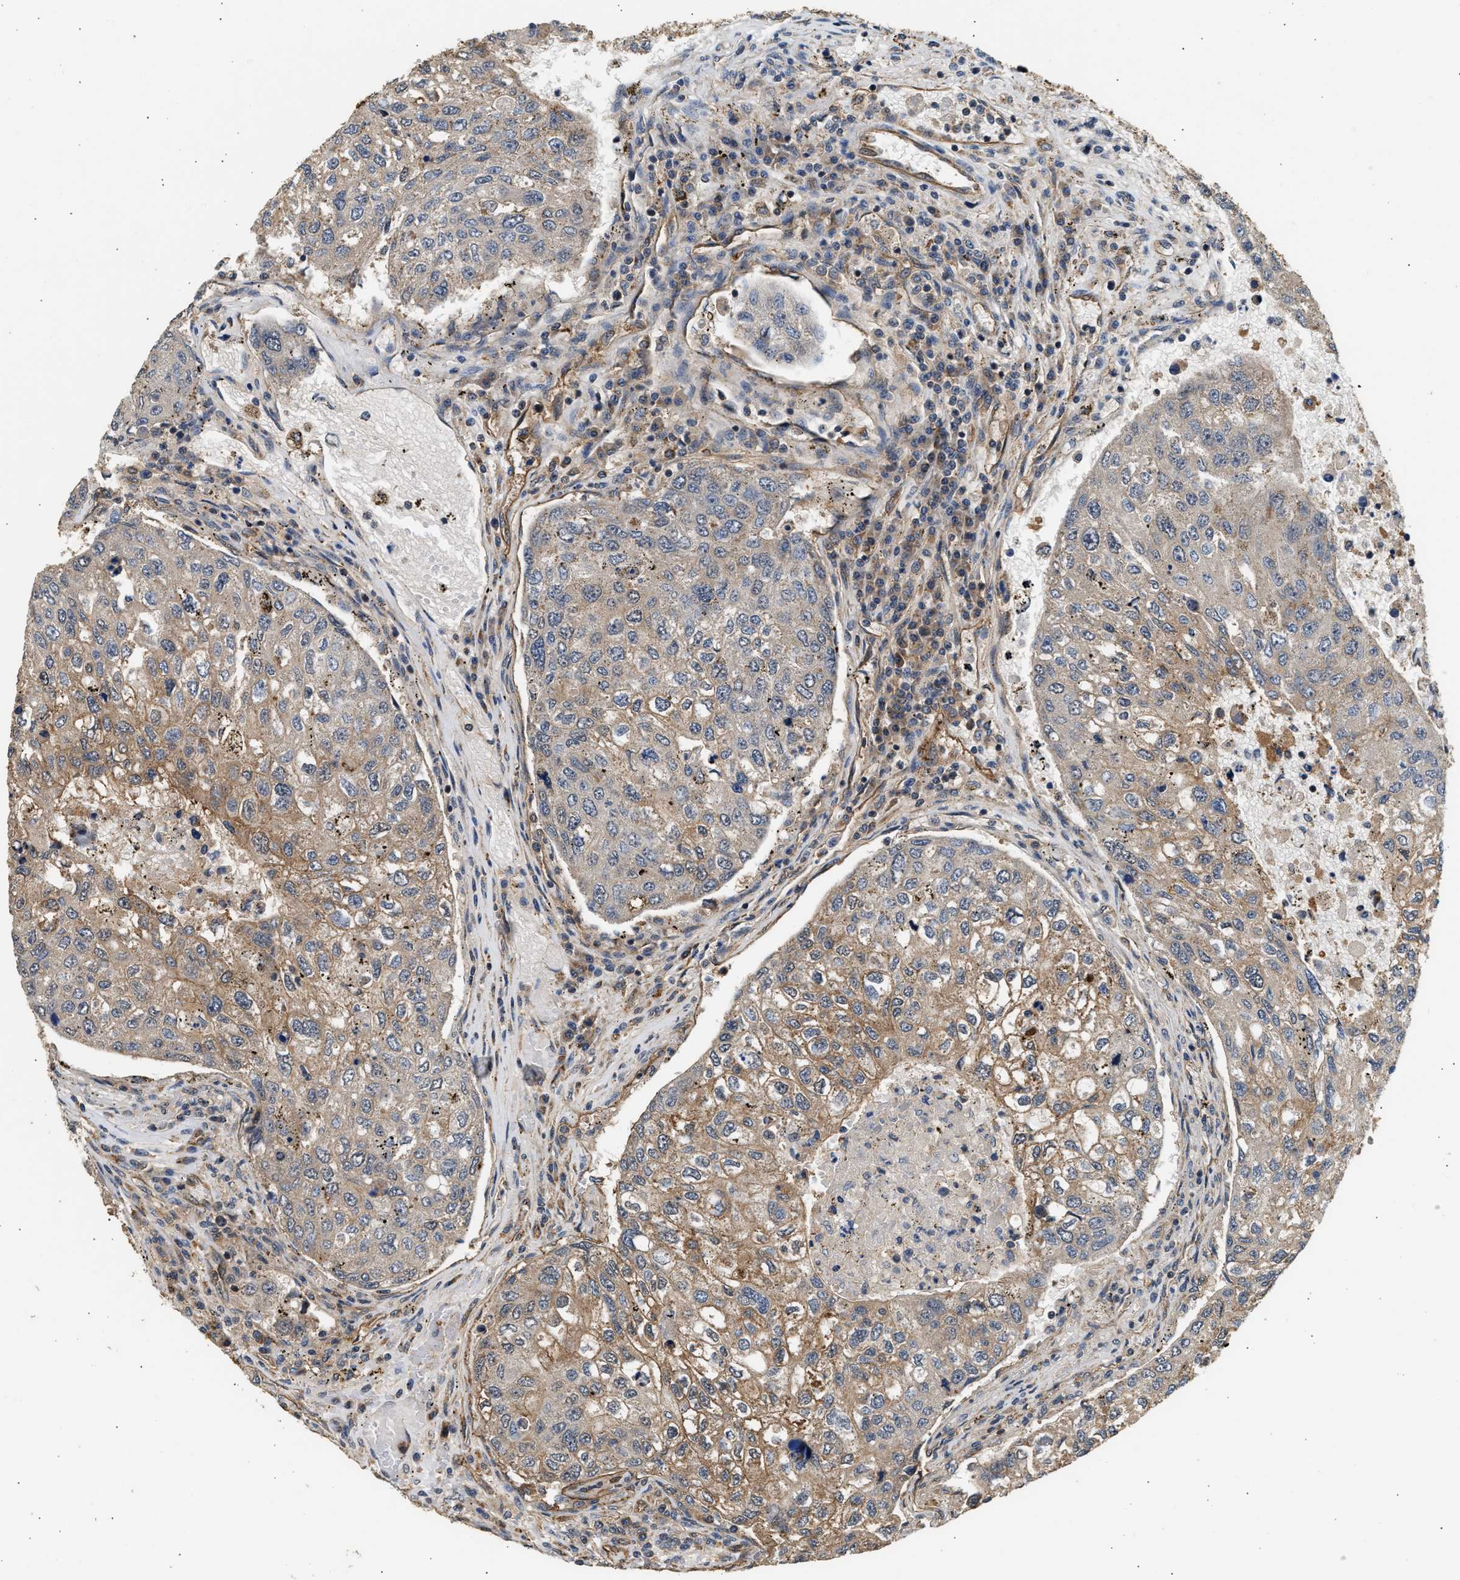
{"staining": {"intensity": "moderate", "quantity": ">75%", "location": "cytoplasmic/membranous"}, "tissue": "urothelial cancer", "cell_type": "Tumor cells", "image_type": "cancer", "snomed": [{"axis": "morphology", "description": "Urothelial carcinoma, High grade"}, {"axis": "topography", "description": "Lymph node"}, {"axis": "topography", "description": "Urinary bladder"}], "caption": "Urothelial cancer stained with DAB immunohistochemistry exhibits medium levels of moderate cytoplasmic/membranous staining in approximately >75% of tumor cells.", "gene": "DUSP14", "patient": {"sex": "male", "age": 51}}